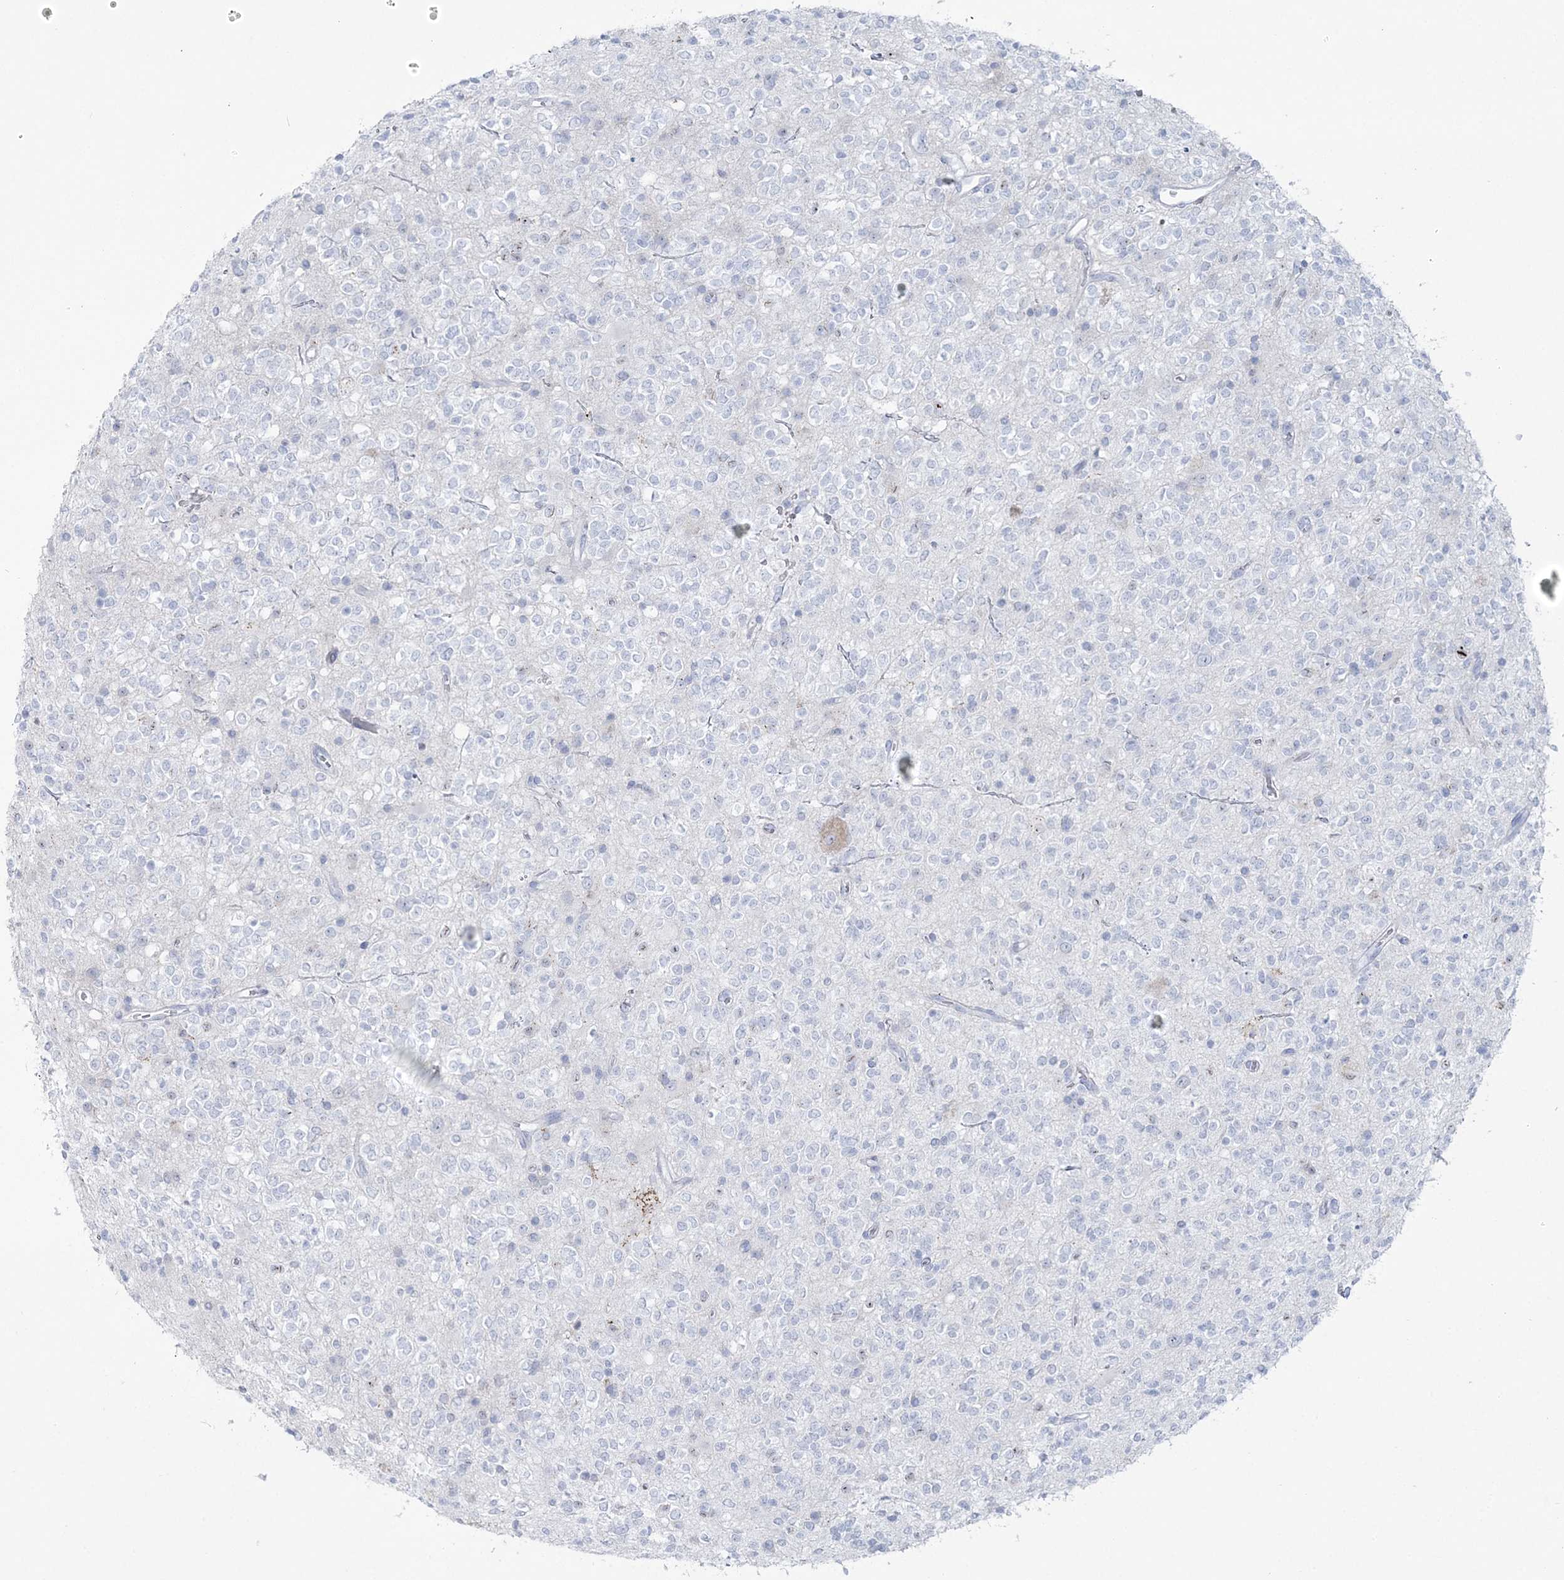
{"staining": {"intensity": "negative", "quantity": "none", "location": "none"}, "tissue": "glioma", "cell_type": "Tumor cells", "image_type": "cancer", "snomed": [{"axis": "morphology", "description": "Glioma, malignant, High grade"}, {"axis": "topography", "description": "Brain"}], "caption": "High power microscopy histopathology image of an IHC micrograph of malignant glioma (high-grade), revealing no significant positivity in tumor cells. Nuclei are stained in blue.", "gene": "ZNF843", "patient": {"sex": "male", "age": 34}}